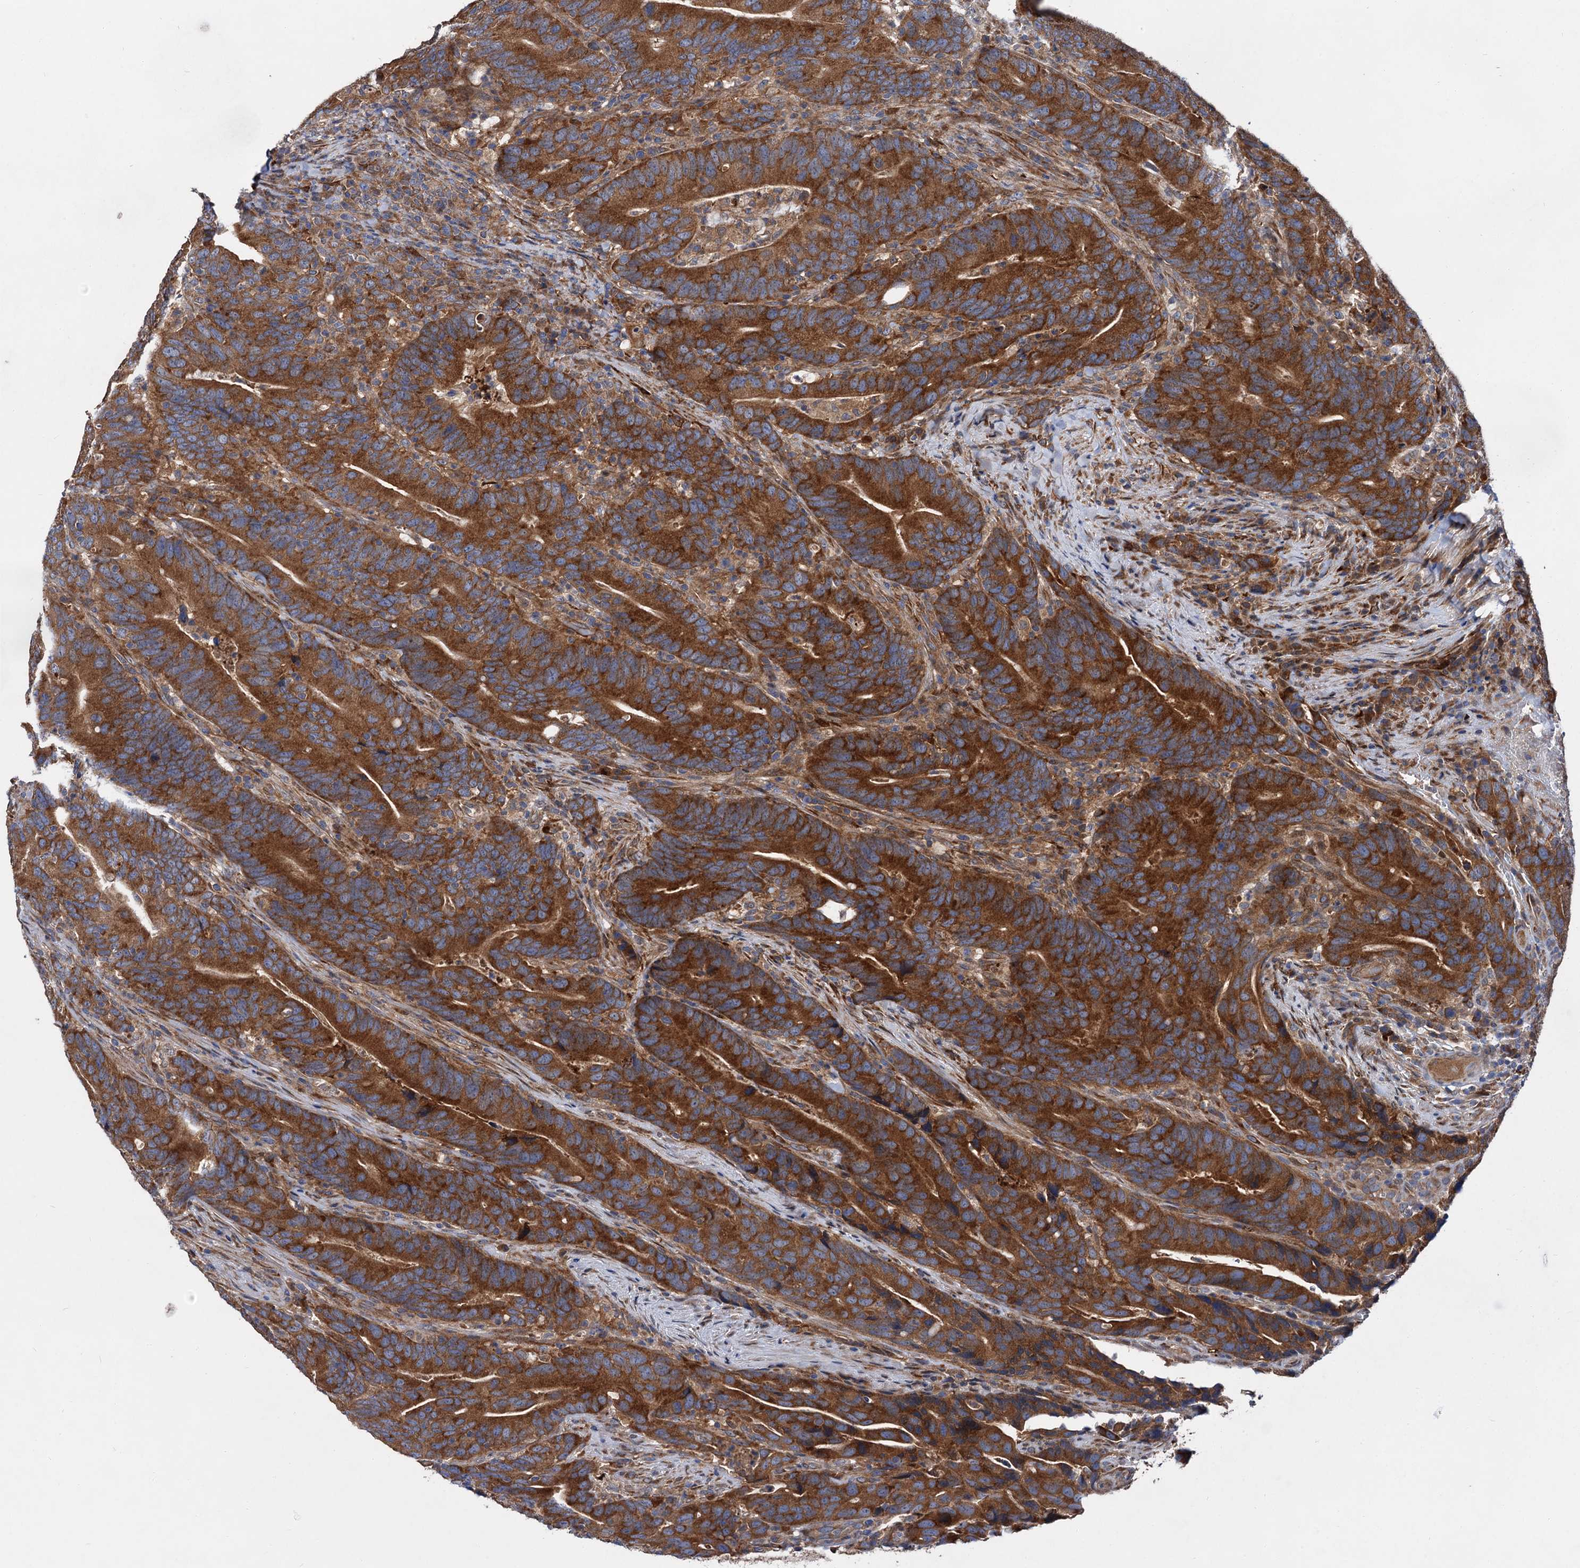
{"staining": {"intensity": "strong", "quantity": ">75%", "location": "cytoplasmic/membranous"}, "tissue": "colorectal cancer", "cell_type": "Tumor cells", "image_type": "cancer", "snomed": [{"axis": "morphology", "description": "Adenocarcinoma, NOS"}, {"axis": "topography", "description": "Colon"}], "caption": "Brown immunohistochemical staining in human adenocarcinoma (colorectal) demonstrates strong cytoplasmic/membranous staining in about >75% of tumor cells.", "gene": "NAA25", "patient": {"sex": "female", "age": 66}}